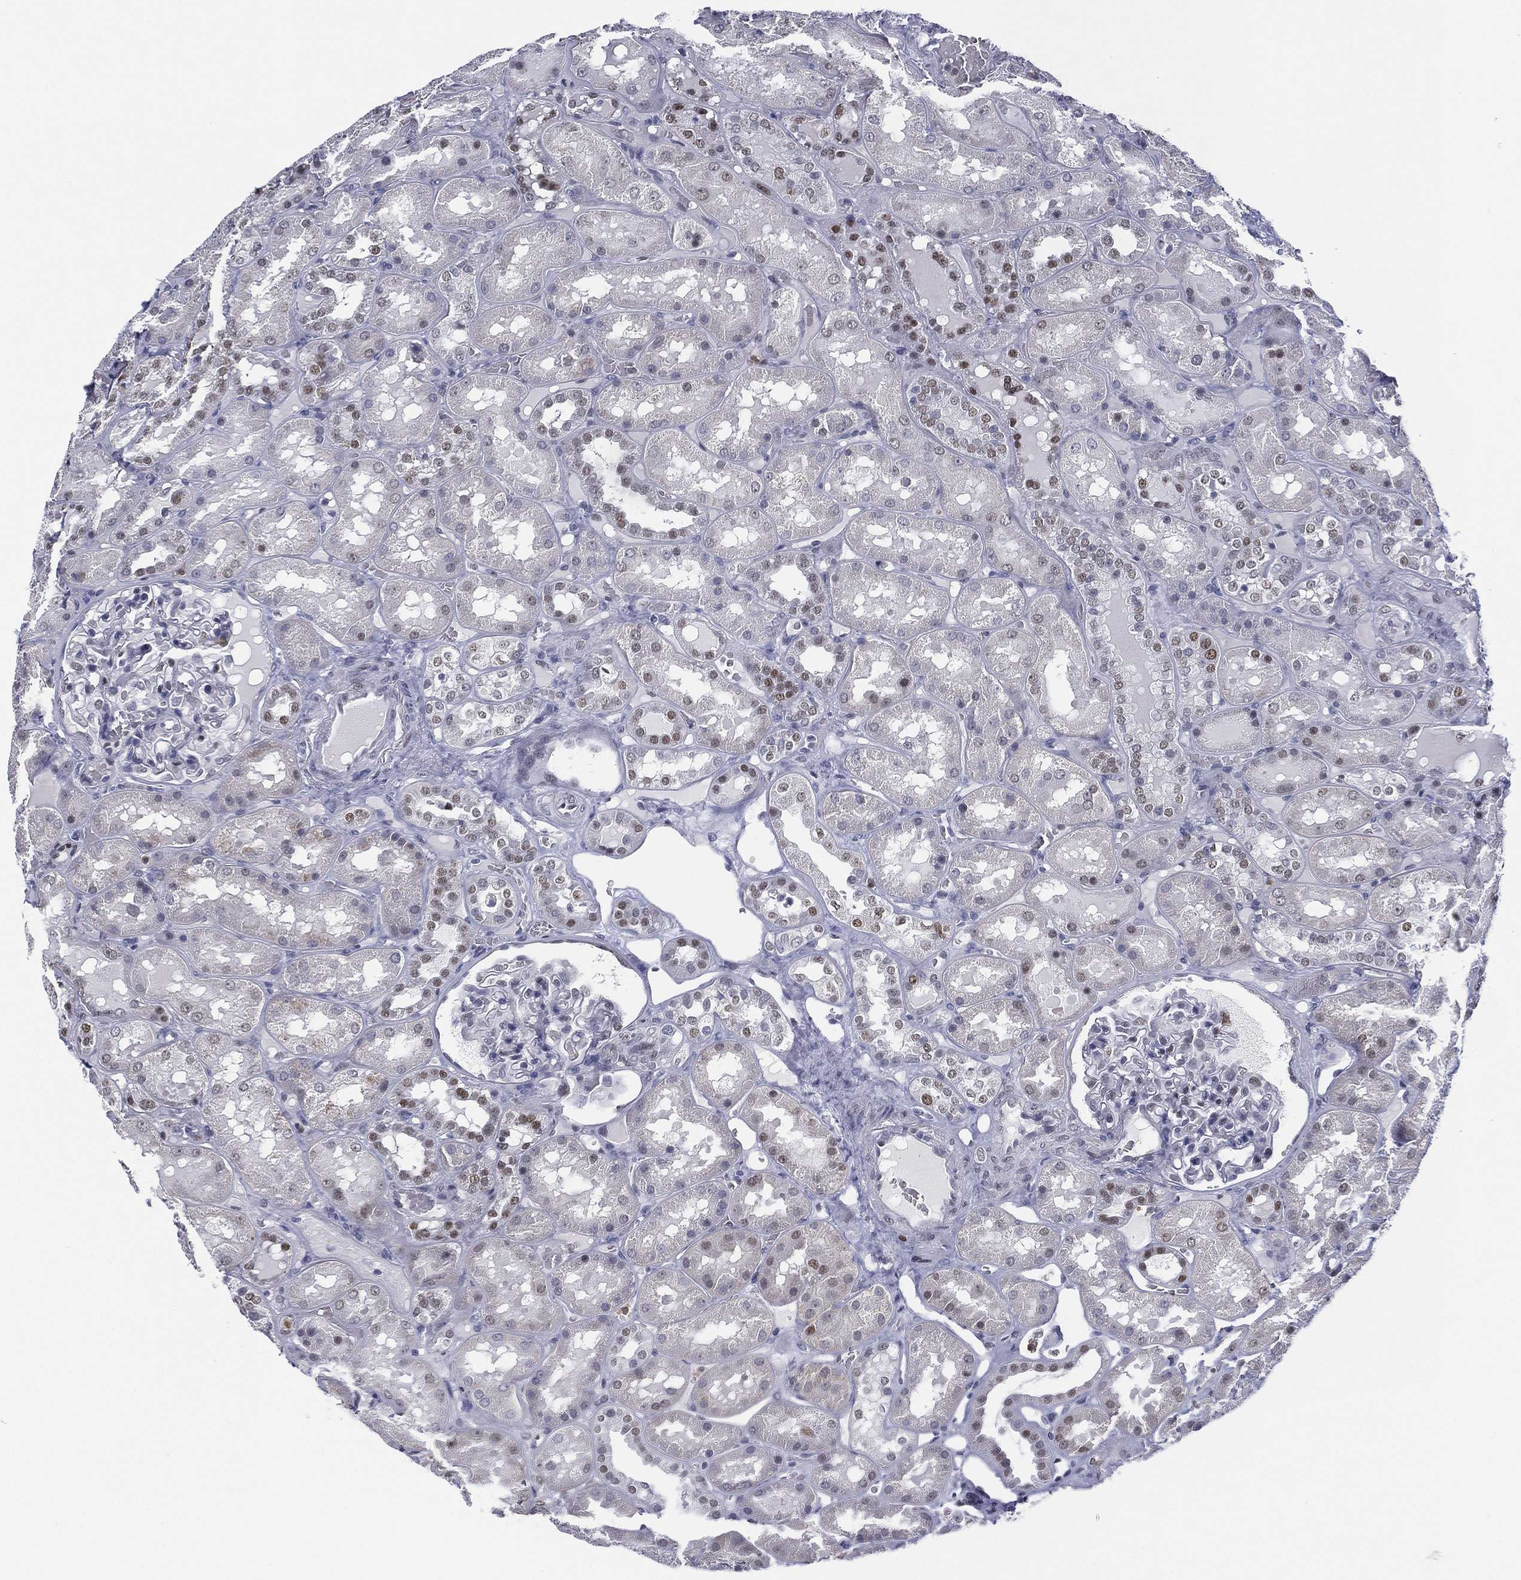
{"staining": {"intensity": "negative", "quantity": "none", "location": "none"}, "tissue": "kidney", "cell_type": "Cells in glomeruli", "image_type": "normal", "snomed": [{"axis": "morphology", "description": "Normal tissue, NOS"}, {"axis": "topography", "description": "Kidney"}], "caption": "Kidney stained for a protein using immunohistochemistry (IHC) demonstrates no positivity cells in glomeruli.", "gene": "ZNF711", "patient": {"sex": "male", "age": 73}}